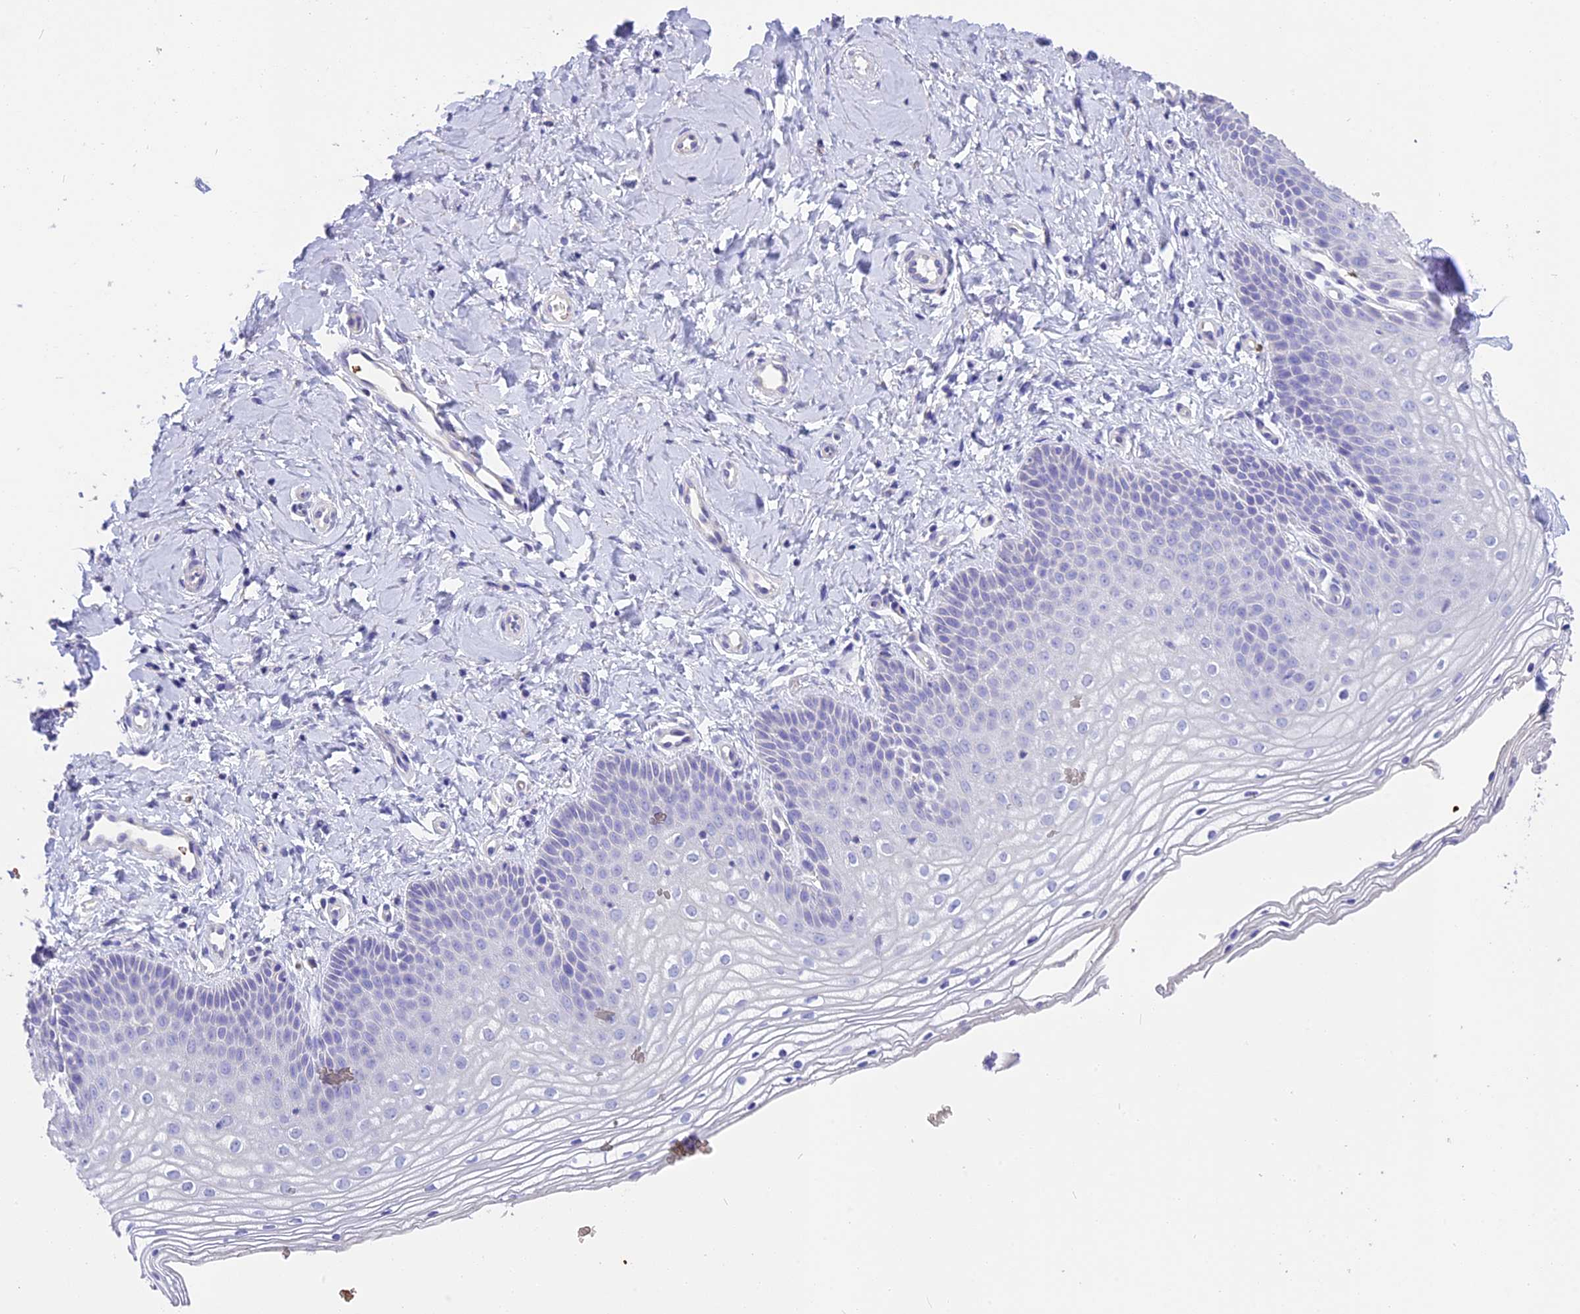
{"staining": {"intensity": "negative", "quantity": "none", "location": "none"}, "tissue": "vagina", "cell_type": "Squamous epithelial cells", "image_type": "normal", "snomed": [{"axis": "morphology", "description": "Normal tissue, NOS"}, {"axis": "topography", "description": "Vagina"}], "caption": "This is an immunohistochemistry (IHC) micrograph of unremarkable vagina. There is no positivity in squamous epithelial cells.", "gene": "TNNC2", "patient": {"sex": "female", "age": 68}}